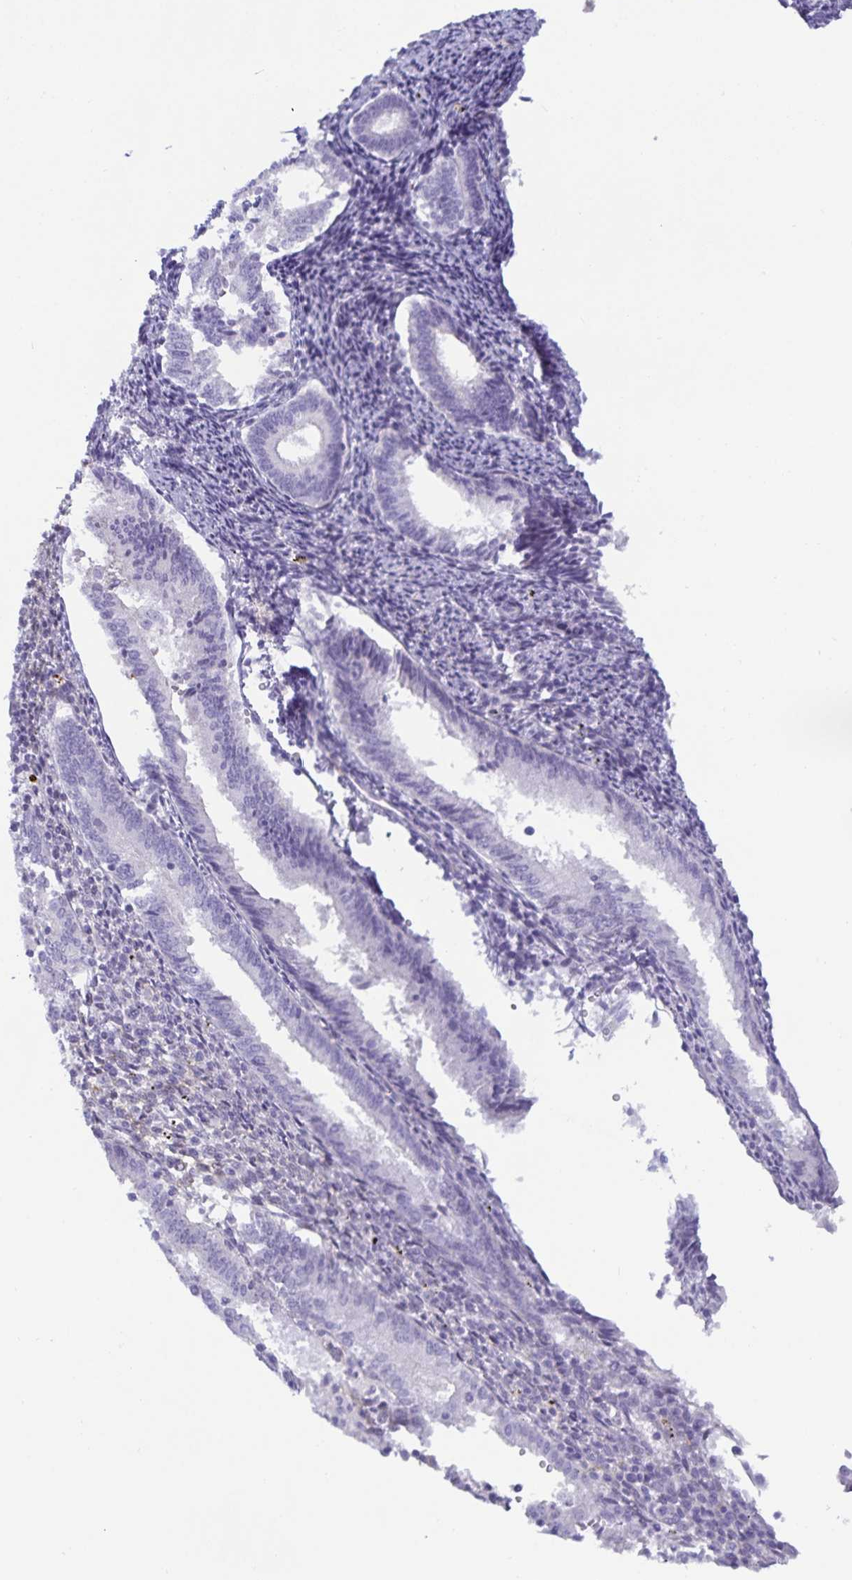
{"staining": {"intensity": "negative", "quantity": "none", "location": "none"}, "tissue": "endometrium", "cell_type": "Cells in endometrial stroma", "image_type": "normal", "snomed": [{"axis": "morphology", "description": "Normal tissue, NOS"}, {"axis": "topography", "description": "Endometrium"}], "caption": "A high-resolution image shows immunohistochemistry (IHC) staining of normal endometrium, which shows no significant expression in cells in endometrial stroma.", "gene": "SPAG4", "patient": {"sex": "female", "age": 41}}